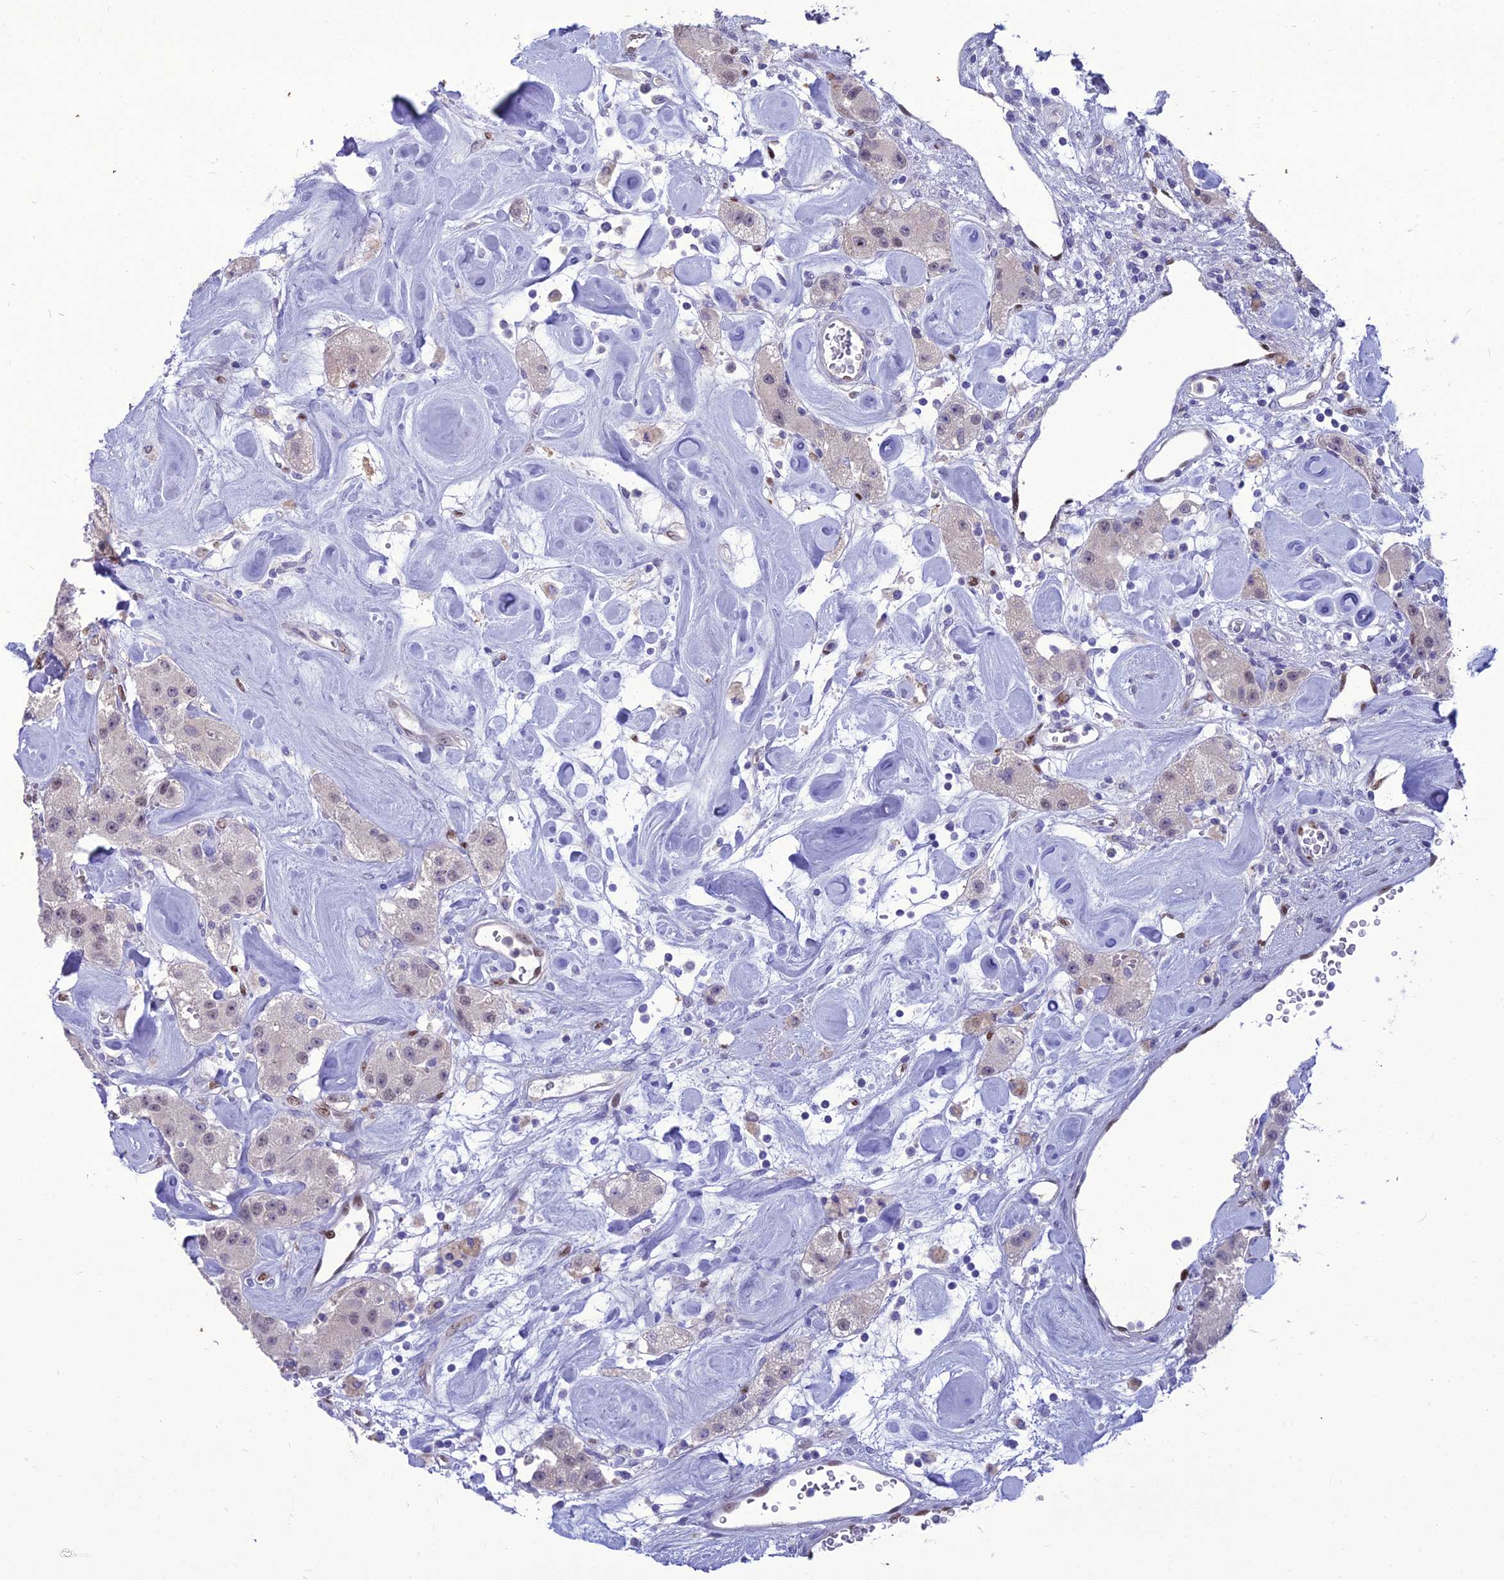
{"staining": {"intensity": "weak", "quantity": "25%-75%", "location": "nuclear"}, "tissue": "carcinoid", "cell_type": "Tumor cells", "image_type": "cancer", "snomed": [{"axis": "morphology", "description": "Carcinoid, malignant, NOS"}, {"axis": "topography", "description": "Pancreas"}], "caption": "Immunohistochemical staining of human carcinoid exhibits low levels of weak nuclear staining in about 25%-75% of tumor cells.", "gene": "NOVA2", "patient": {"sex": "male", "age": 41}}